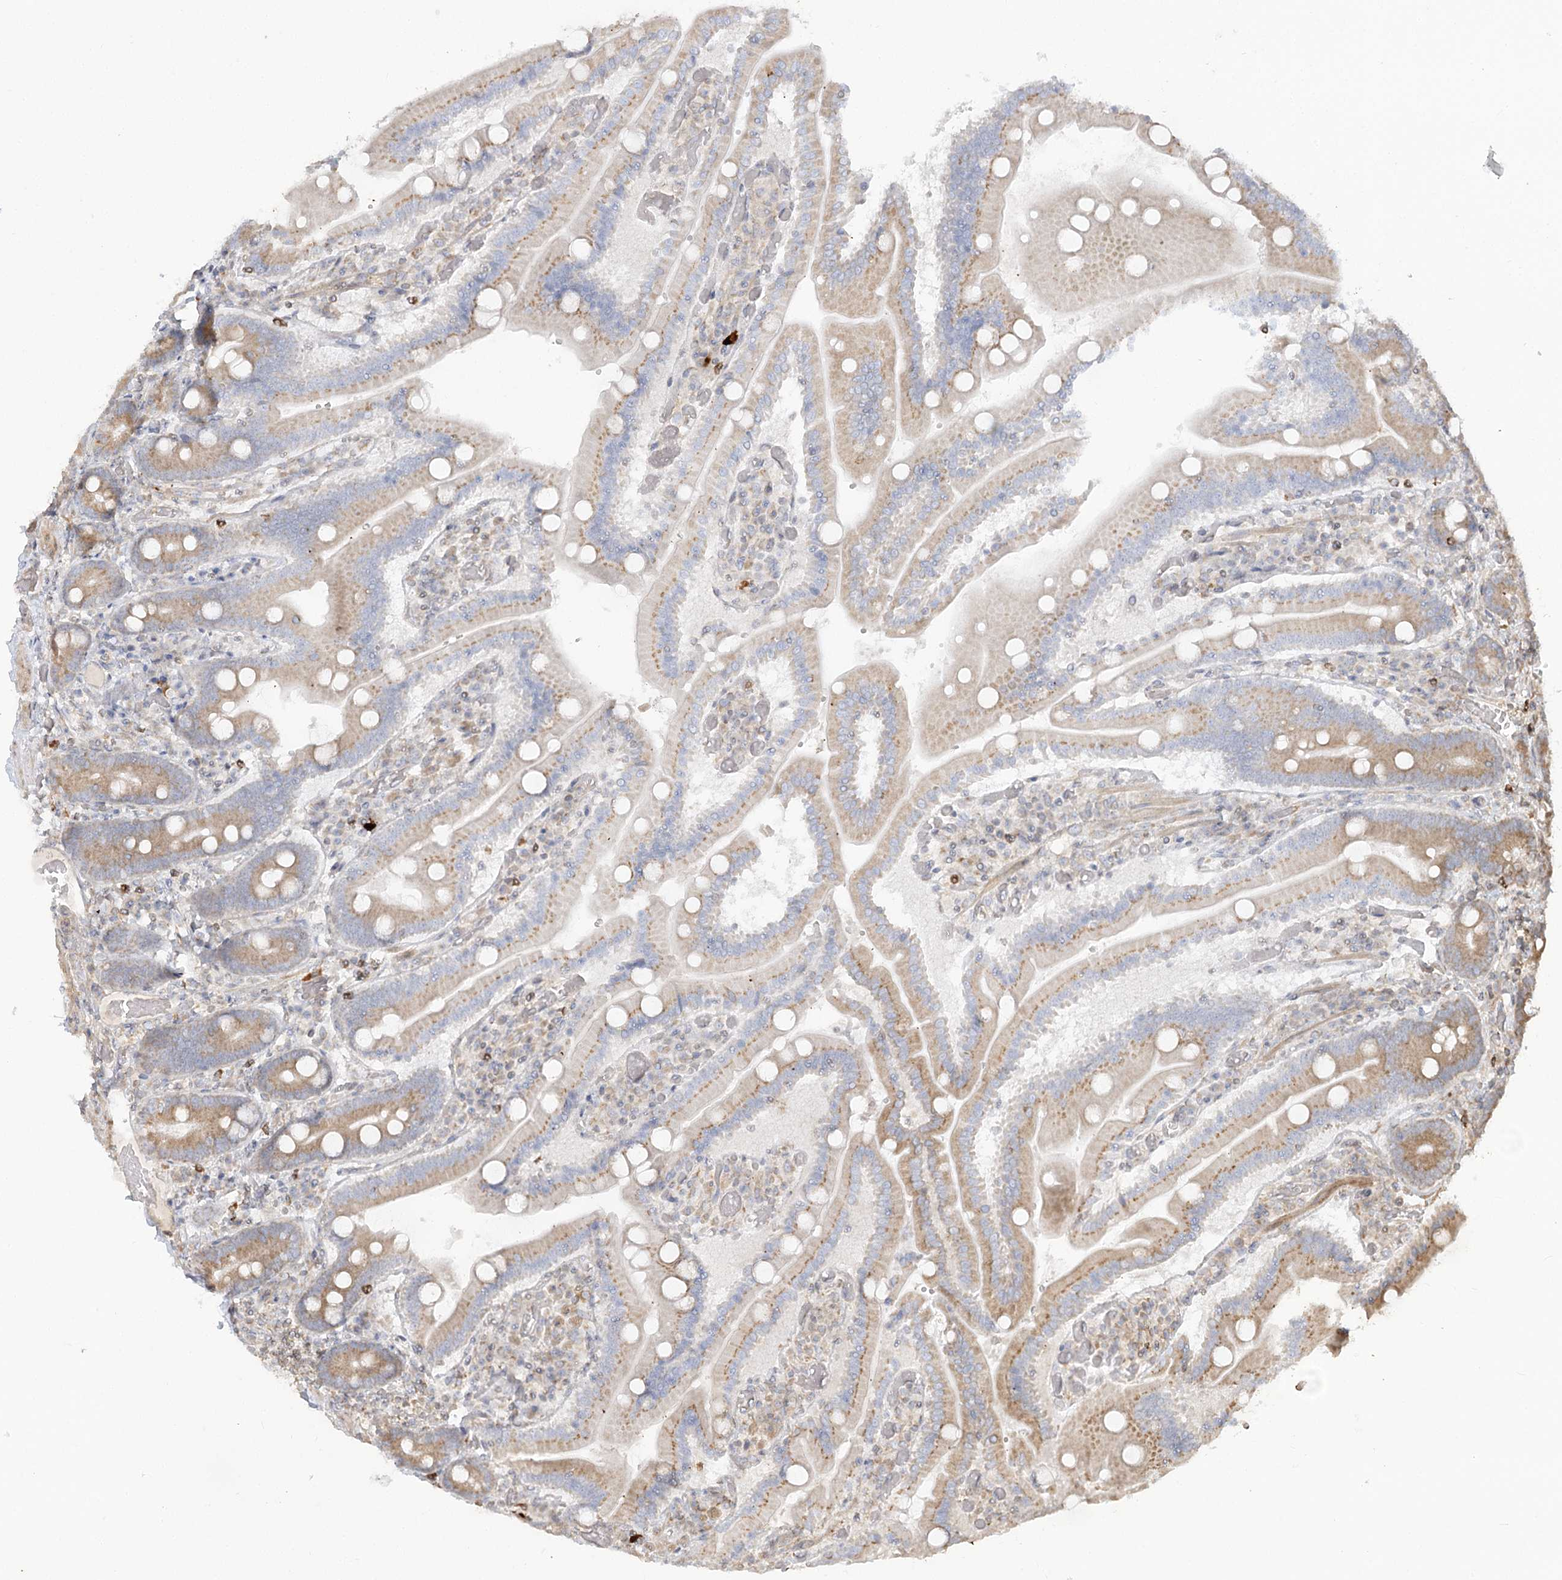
{"staining": {"intensity": "moderate", "quantity": ">75%", "location": "cytoplasmic/membranous"}, "tissue": "duodenum", "cell_type": "Glandular cells", "image_type": "normal", "snomed": [{"axis": "morphology", "description": "Normal tissue, NOS"}, {"axis": "topography", "description": "Duodenum"}], "caption": "A histopathology image of duodenum stained for a protein demonstrates moderate cytoplasmic/membranous brown staining in glandular cells. The protein is shown in brown color, while the nuclei are stained blue.", "gene": "MTMR3", "patient": {"sex": "female", "age": 62}}